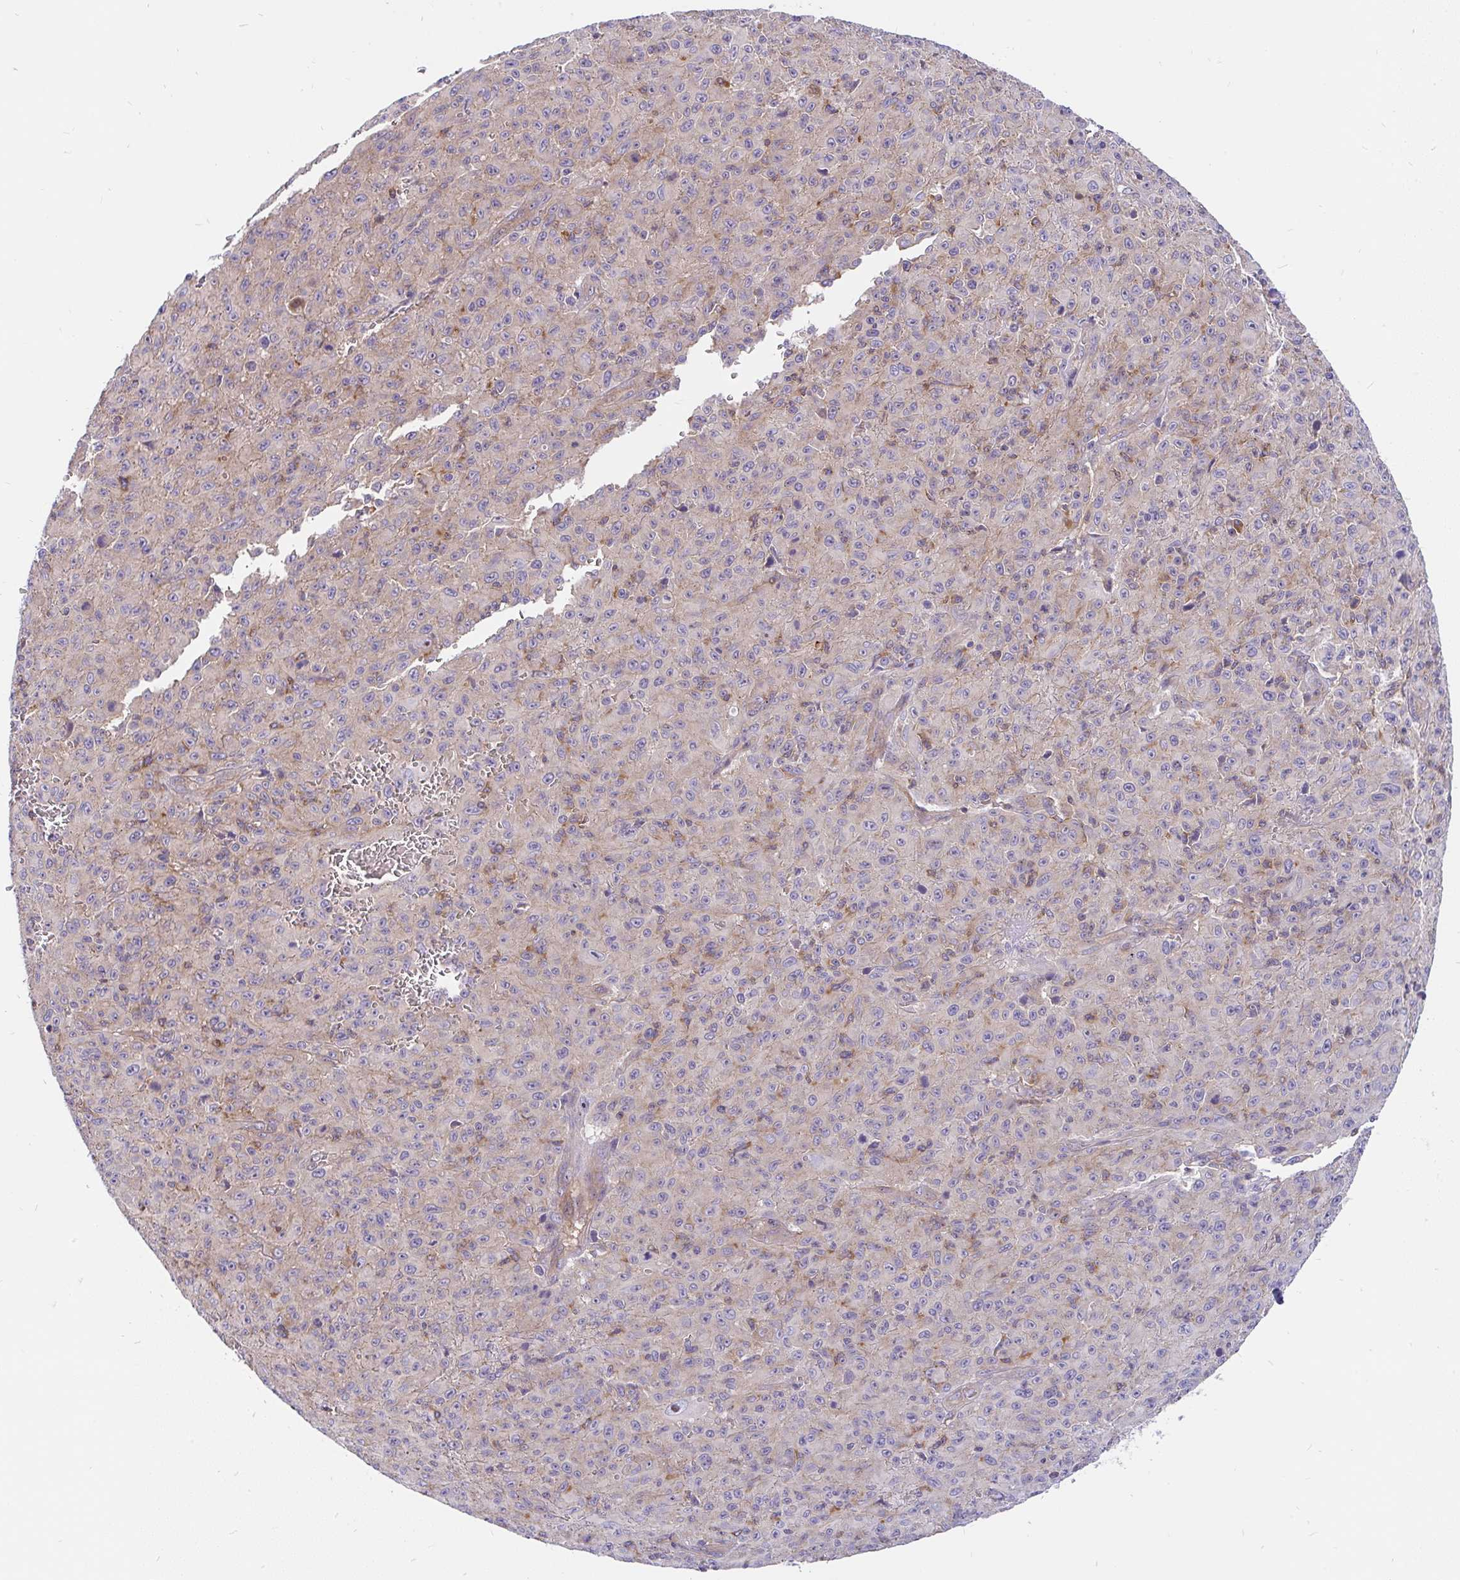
{"staining": {"intensity": "weak", "quantity": "25%-75%", "location": "cytoplasmic/membranous"}, "tissue": "melanoma", "cell_type": "Tumor cells", "image_type": "cancer", "snomed": [{"axis": "morphology", "description": "Malignant melanoma, NOS"}, {"axis": "topography", "description": "Skin"}], "caption": "Immunohistochemical staining of human melanoma exhibits low levels of weak cytoplasmic/membranous expression in approximately 25%-75% of tumor cells. The protein of interest is stained brown, and the nuclei are stained in blue (DAB IHC with brightfield microscopy, high magnification).", "gene": "LRRC26", "patient": {"sex": "male", "age": 46}}